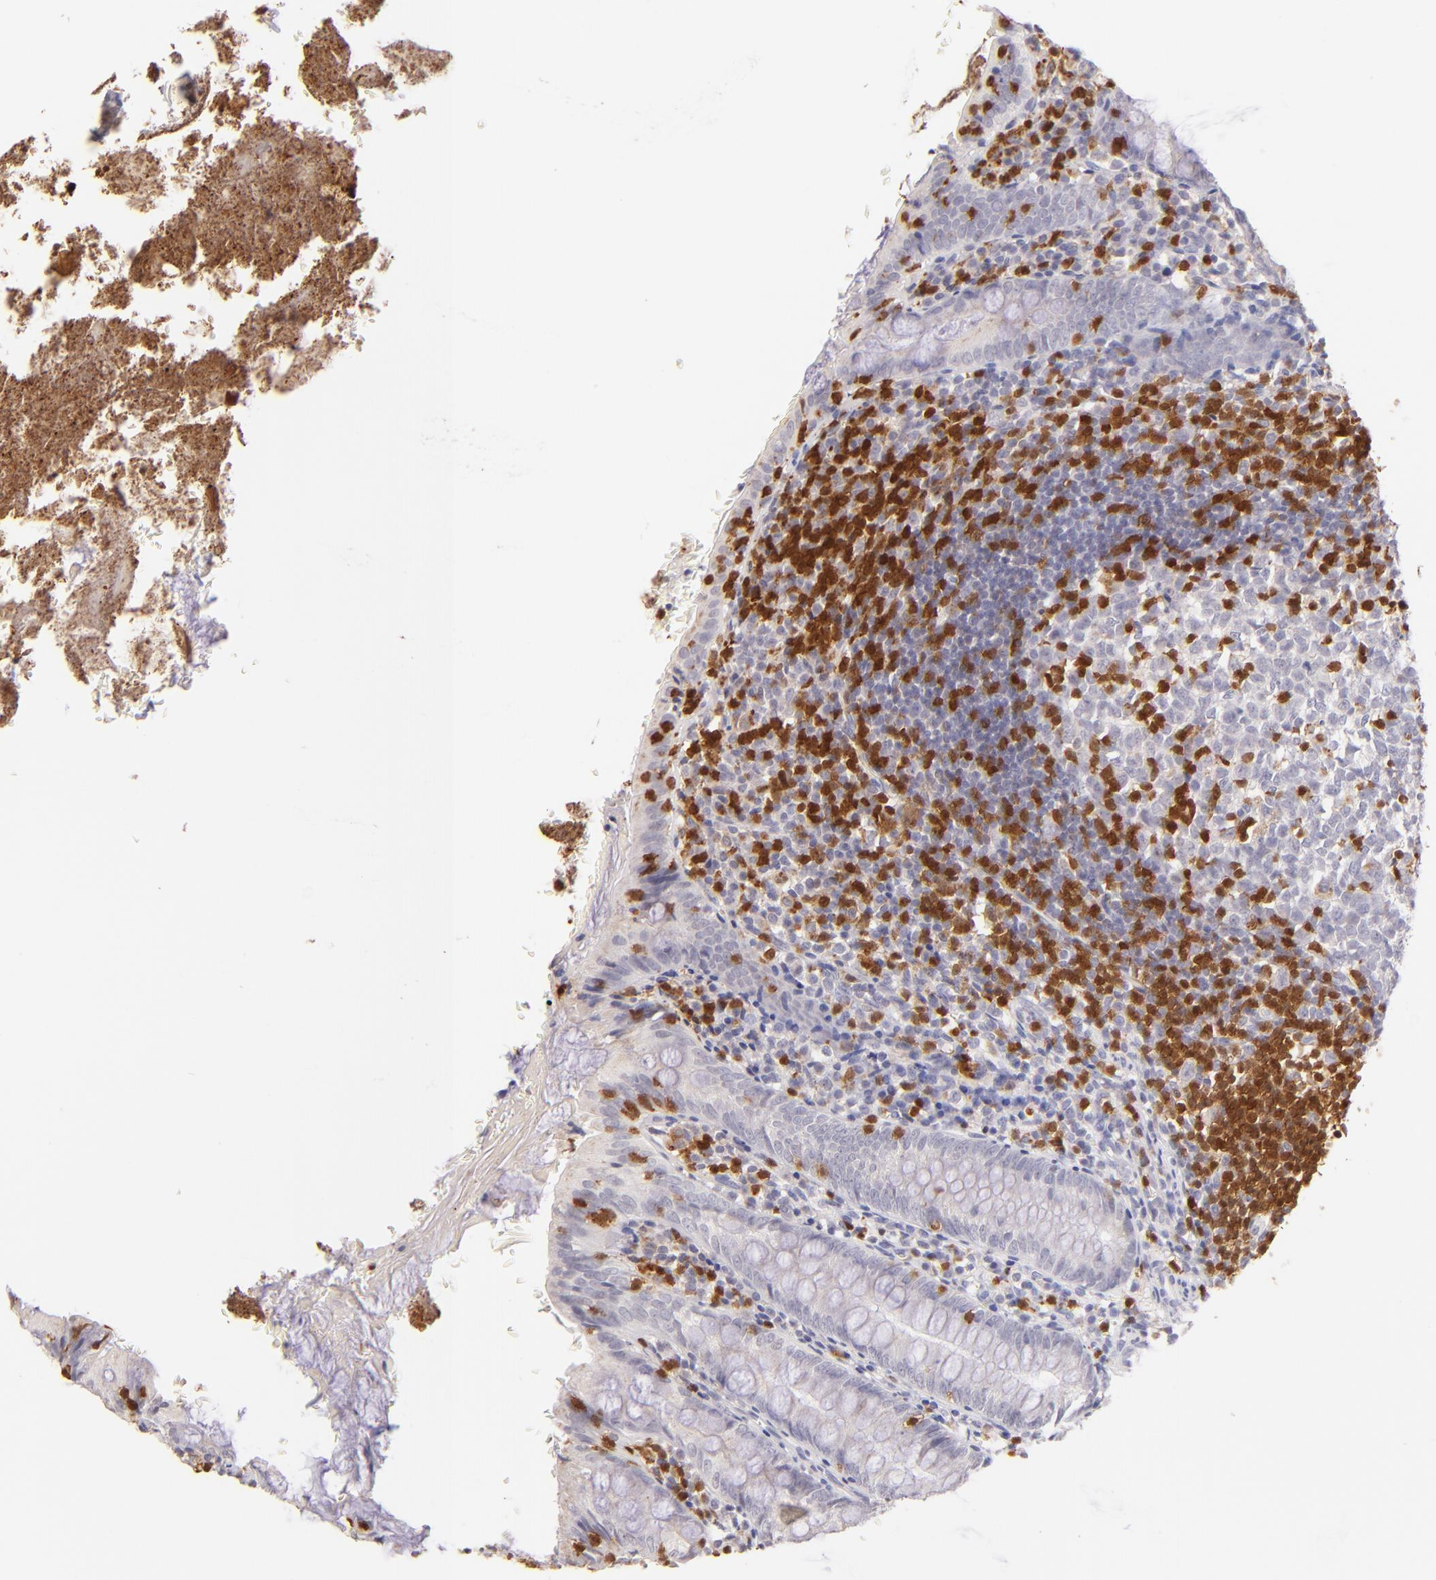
{"staining": {"intensity": "negative", "quantity": "none", "location": "none"}, "tissue": "appendix", "cell_type": "Glandular cells", "image_type": "normal", "snomed": [{"axis": "morphology", "description": "Normal tissue, NOS"}, {"axis": "topography", "description": "Appendix"}], "caption": "A high-resolution histopathology image shows immunohistochemistry staining of normal appendix, which demonstrates no significant expression in glandular cells.", "gene": "ZAP70", "patient": {"sex": "female", "age": 10}}